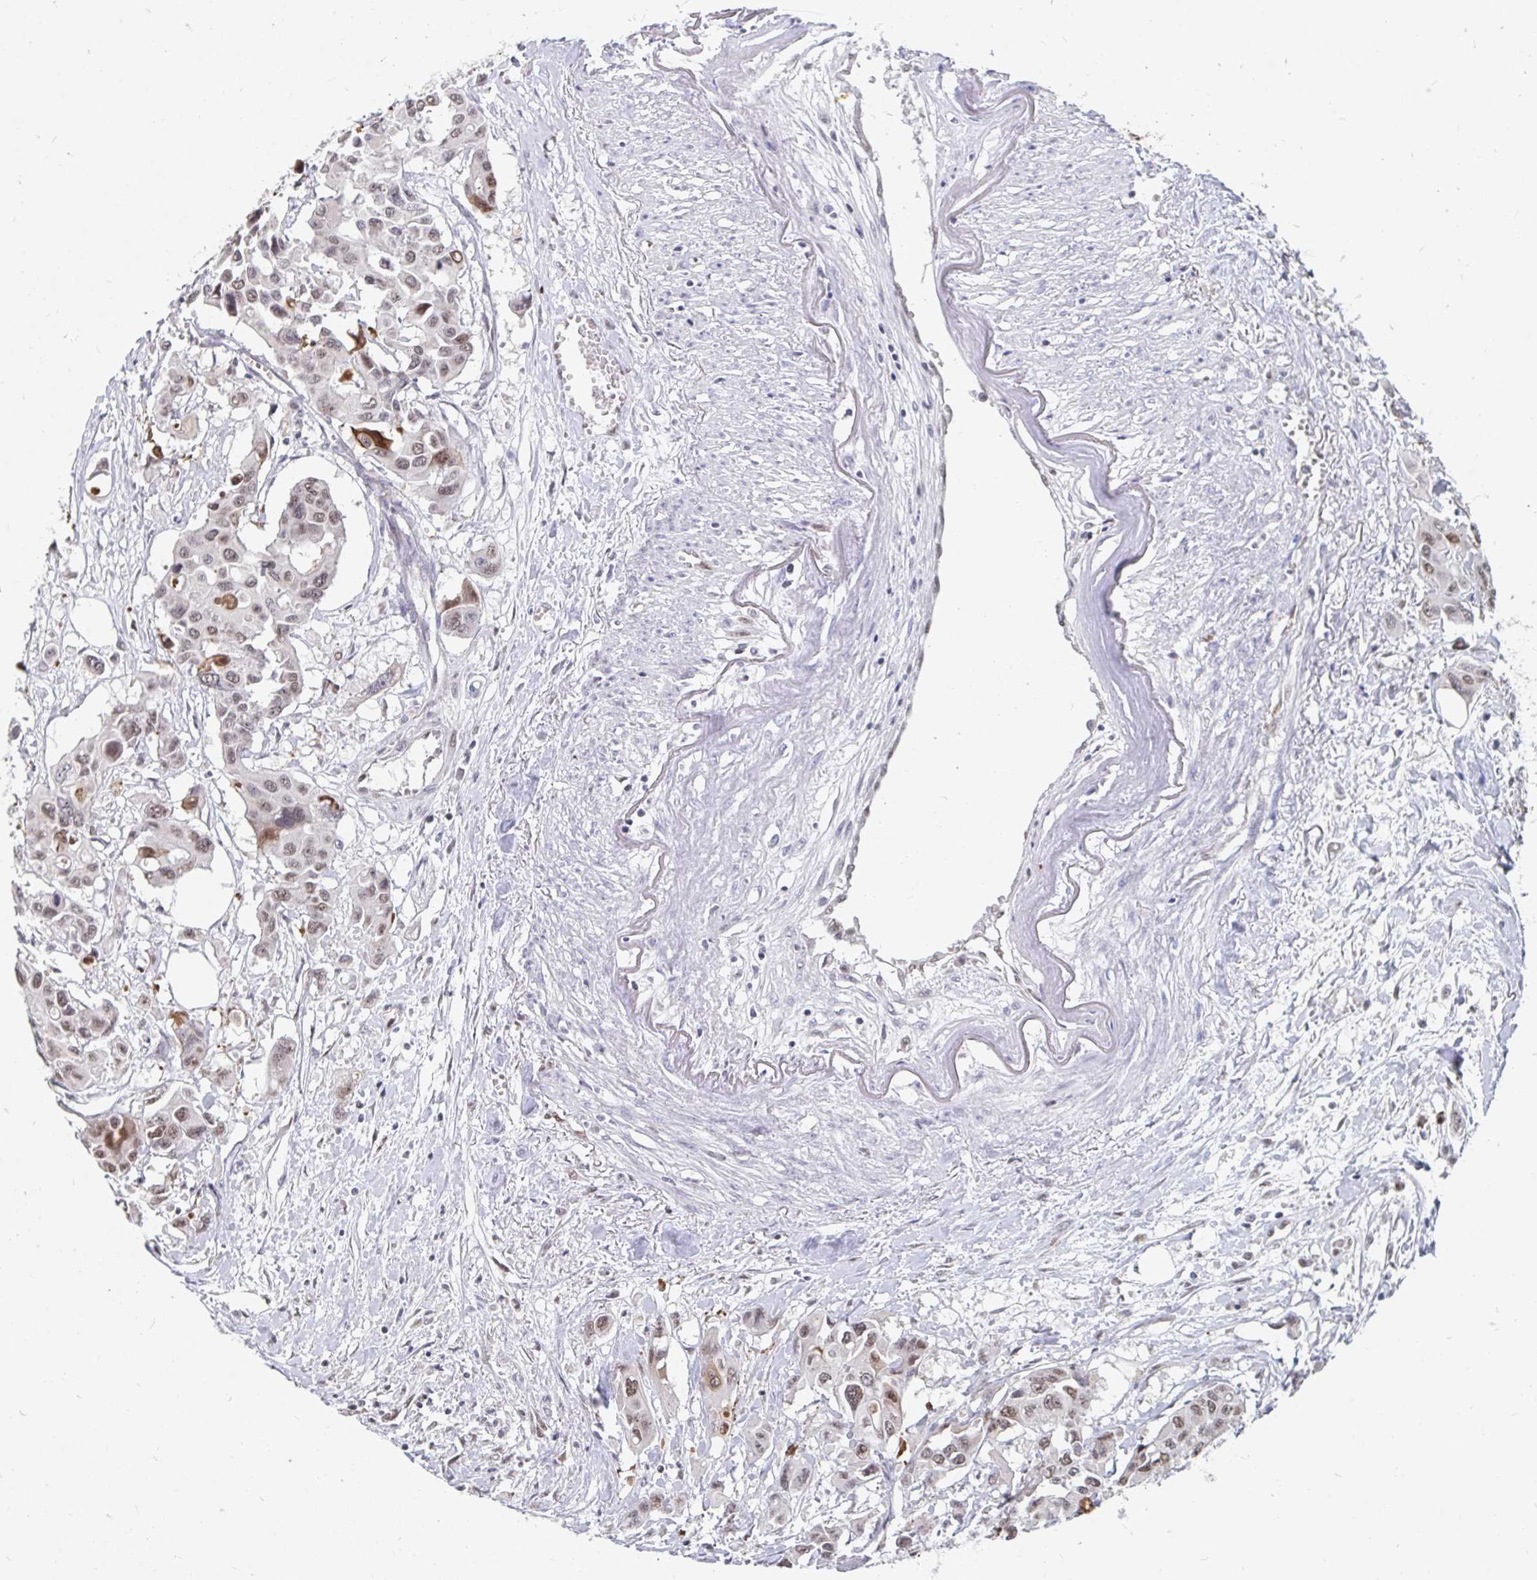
{"staining": {"intensity": "weak", "quantity": ">75%", "location": "nuclear"}, "tissue": "colorectal cancer", "cell_type": "Tumor cells", "image_type": "cancer", "snomed": [{"axis": "morphology", "description": "Adenocarcinoma, NOS"}, {"axis": "topography", "description": "Colon"}], "caption": "Immunohistochemistry photomicrograph of neoplastic tissue: human colorectal cancer stained using immunohistochemistry (IHC) exhibits low levels of weak protein expression localized specifically in the nuclear of tumor cells, appearing as a nuclear brown color.", "gene": "TRIP12", "patient": {"sex": "male", "age": 77}}